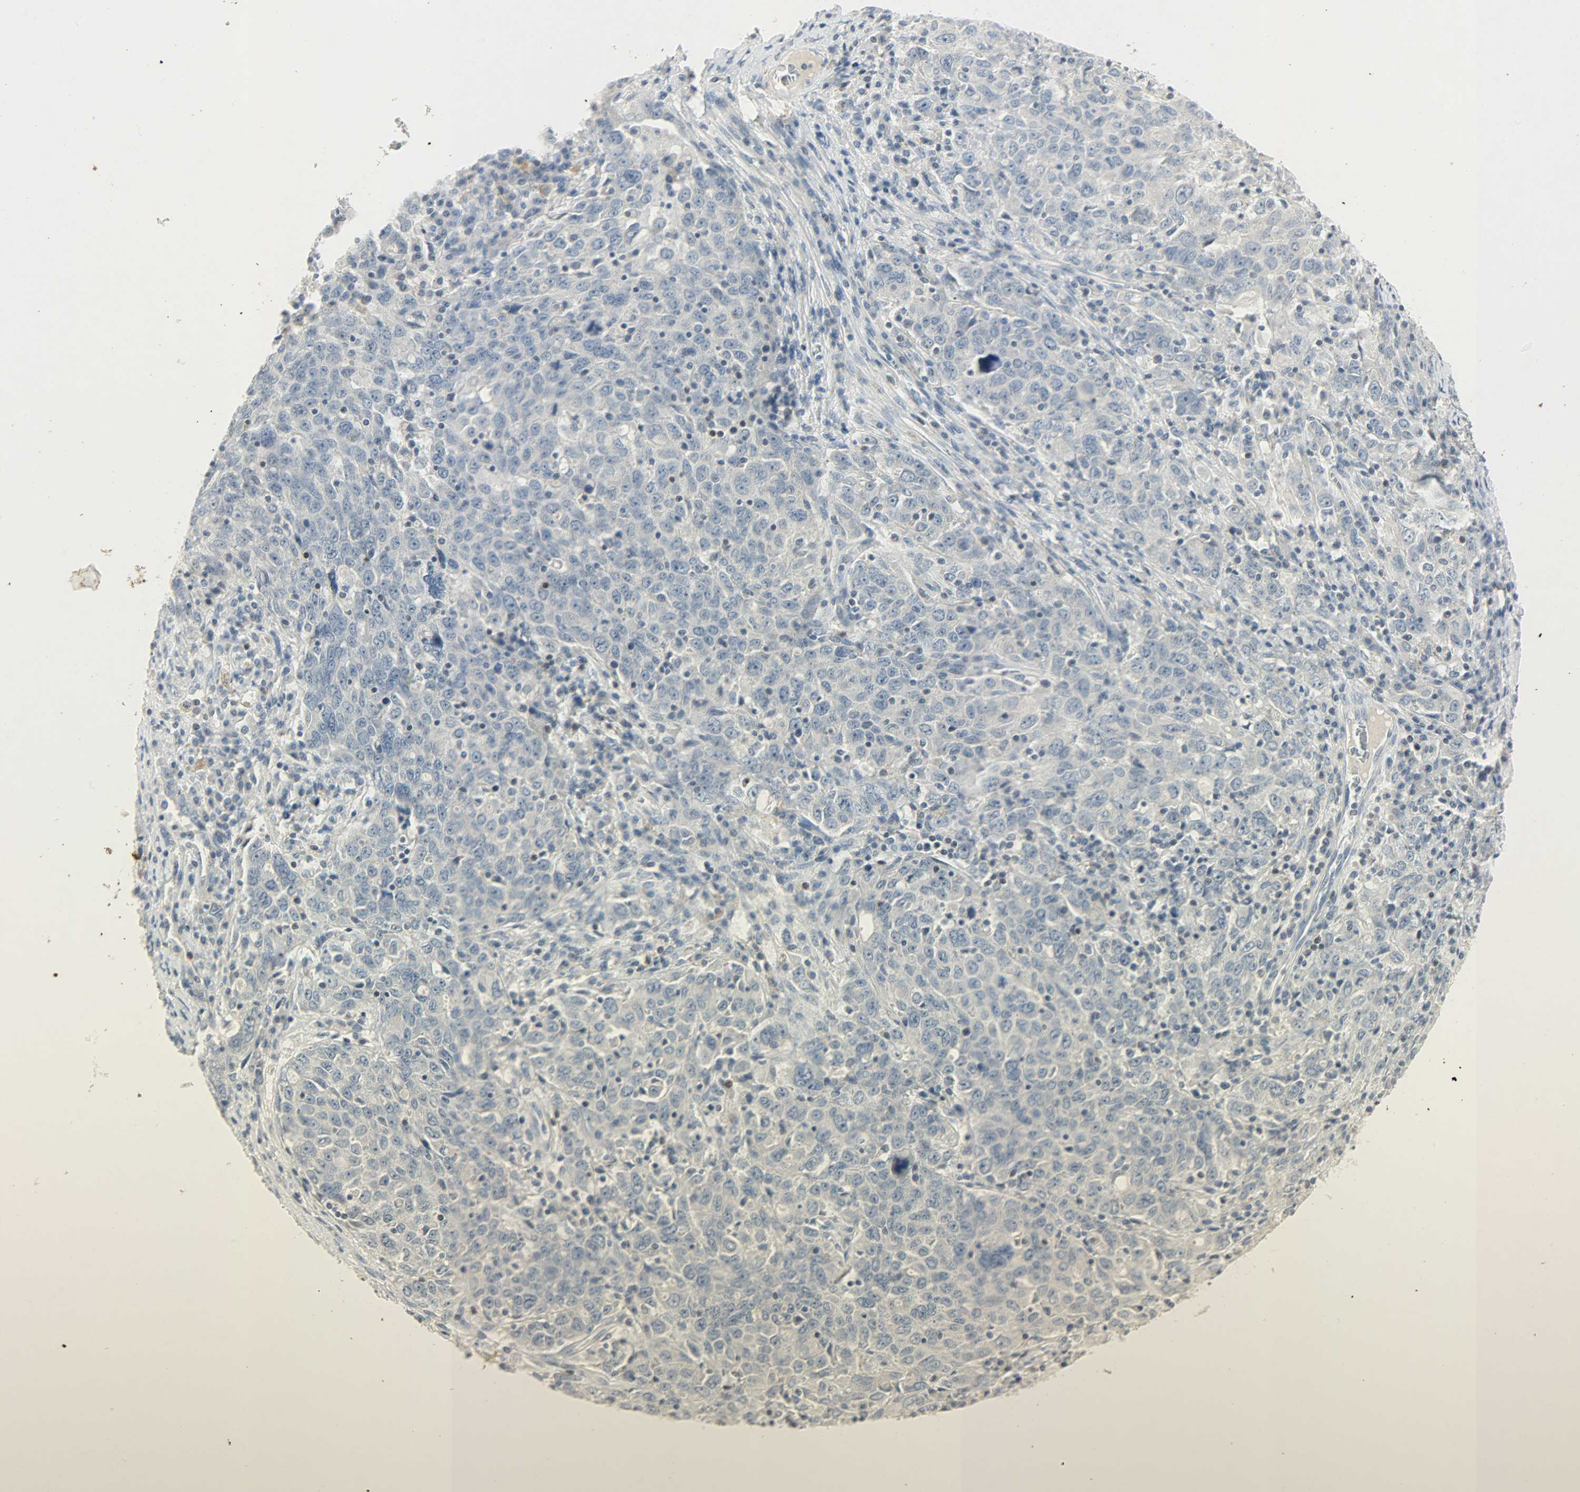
{"staining": {"intensity": "negative", "quantity": "none", "location": "none"}, "tissue": "ovarian cancer", "cell_type": "Tumor cells", "image_type": "cancer", "snomed": [{"axis": "morphology", "description": "Carcinoma, endometroid"}, {"axis": "topography", "description": "Ovary"}], "caption": "Tumor cells are negative for protein expression in human ovarian endometroid carcinoma.", "gene": "CAMK4", "patient": {"sex": "female", "age": 62}}